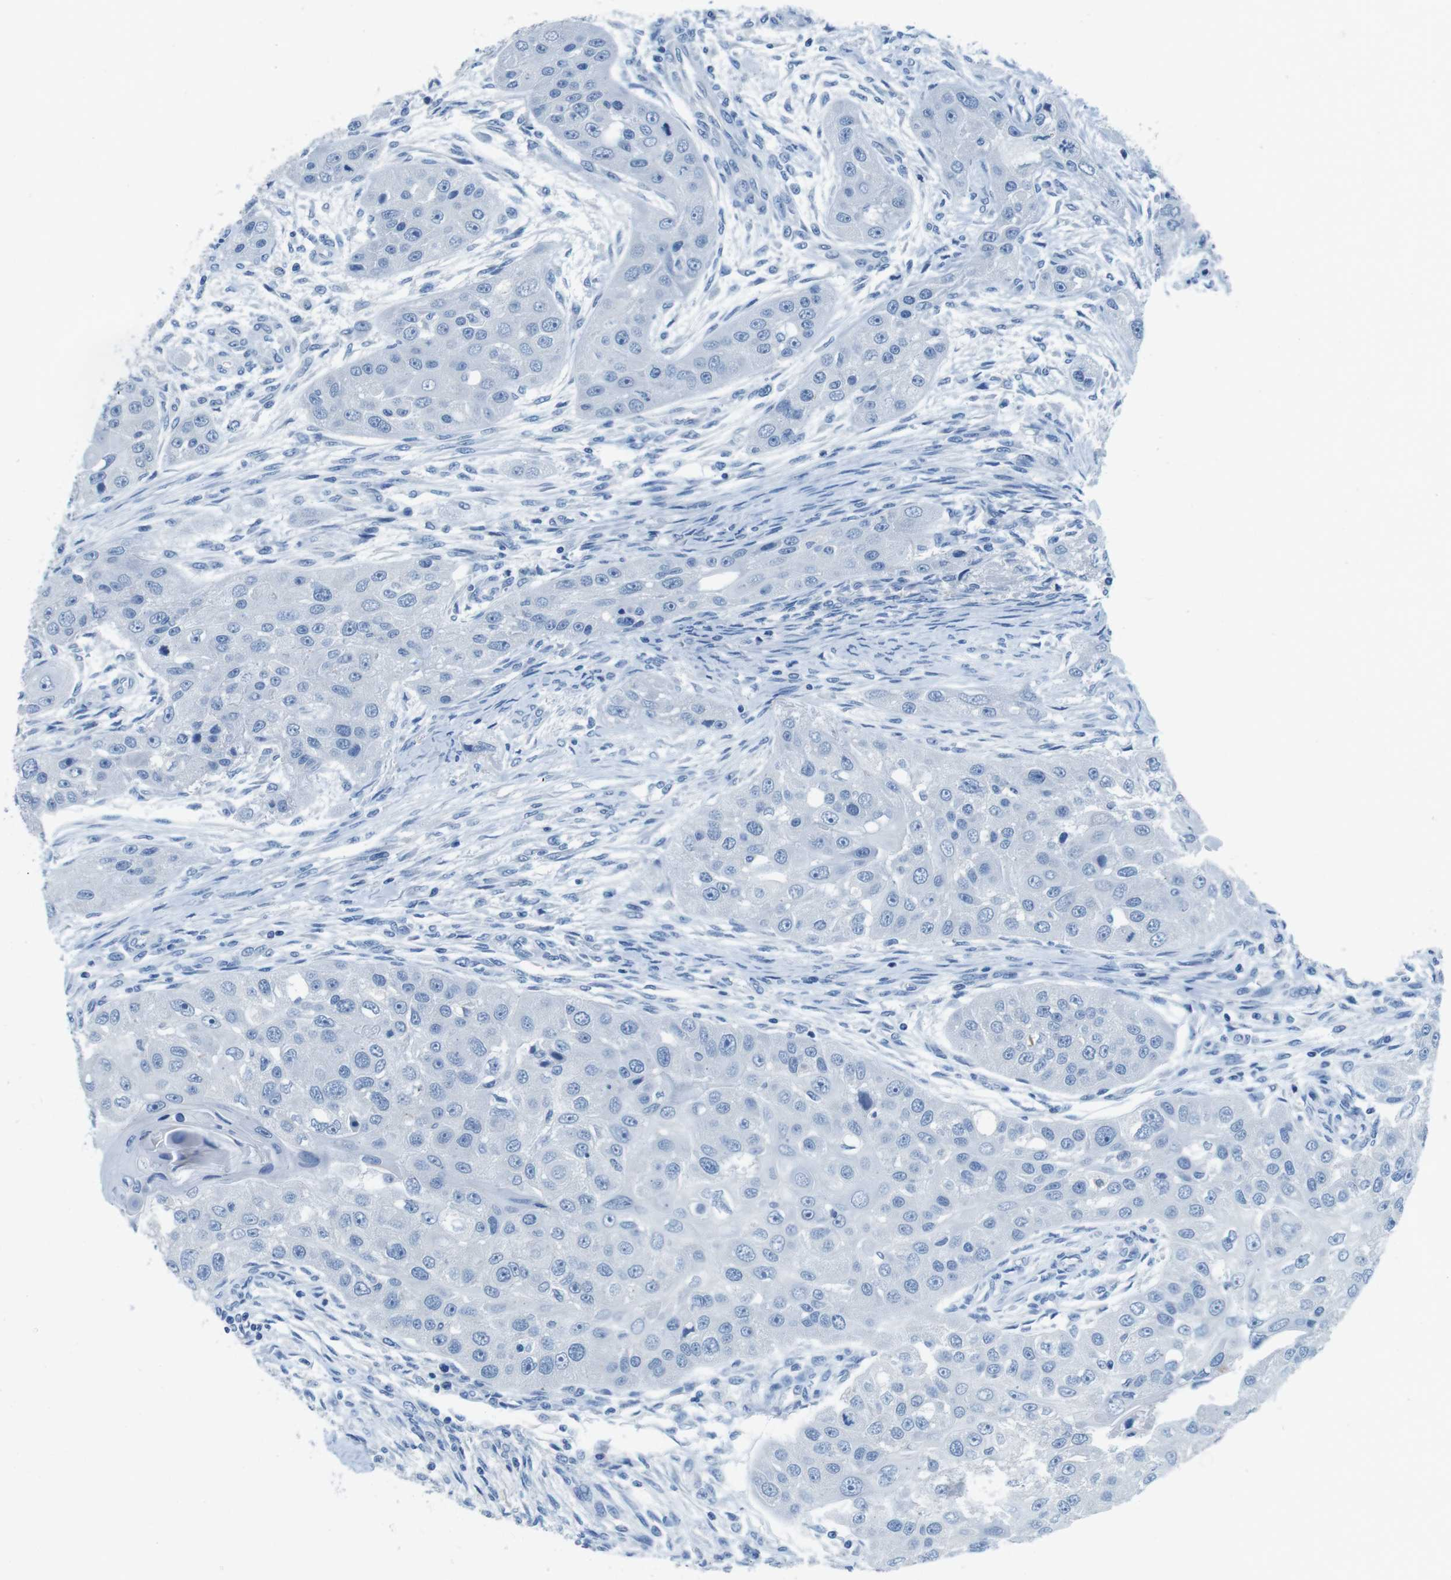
{"staining": {"intensity": "negative", "quantity": "none", "location": "none"}, "tissue": "head and neck cancer", "cell_type": "Tumor cells", "image_type": "cancer", "snomed": [{"axis": "morphology", "description": "Normal tissue, NOS"}, {"axis": "morphology", "description": "Squamous cell carcinoma, NOS"}, {"axis": "topography", "description": "Skeletal muscle"}, {"axis": "topography", "description": "Head-Neck"}], "caption": "Tumor cells are negative for protein expression in human head and neck squamous cell carcinoma. The staining was performed using DAB to visualize the protein expression in brown, while the nuclei were stained in blue with hematoxylin (Magnification: 20x).", "gene": "SLC35A3", "patient": {"sex": "male", "age": 51}}